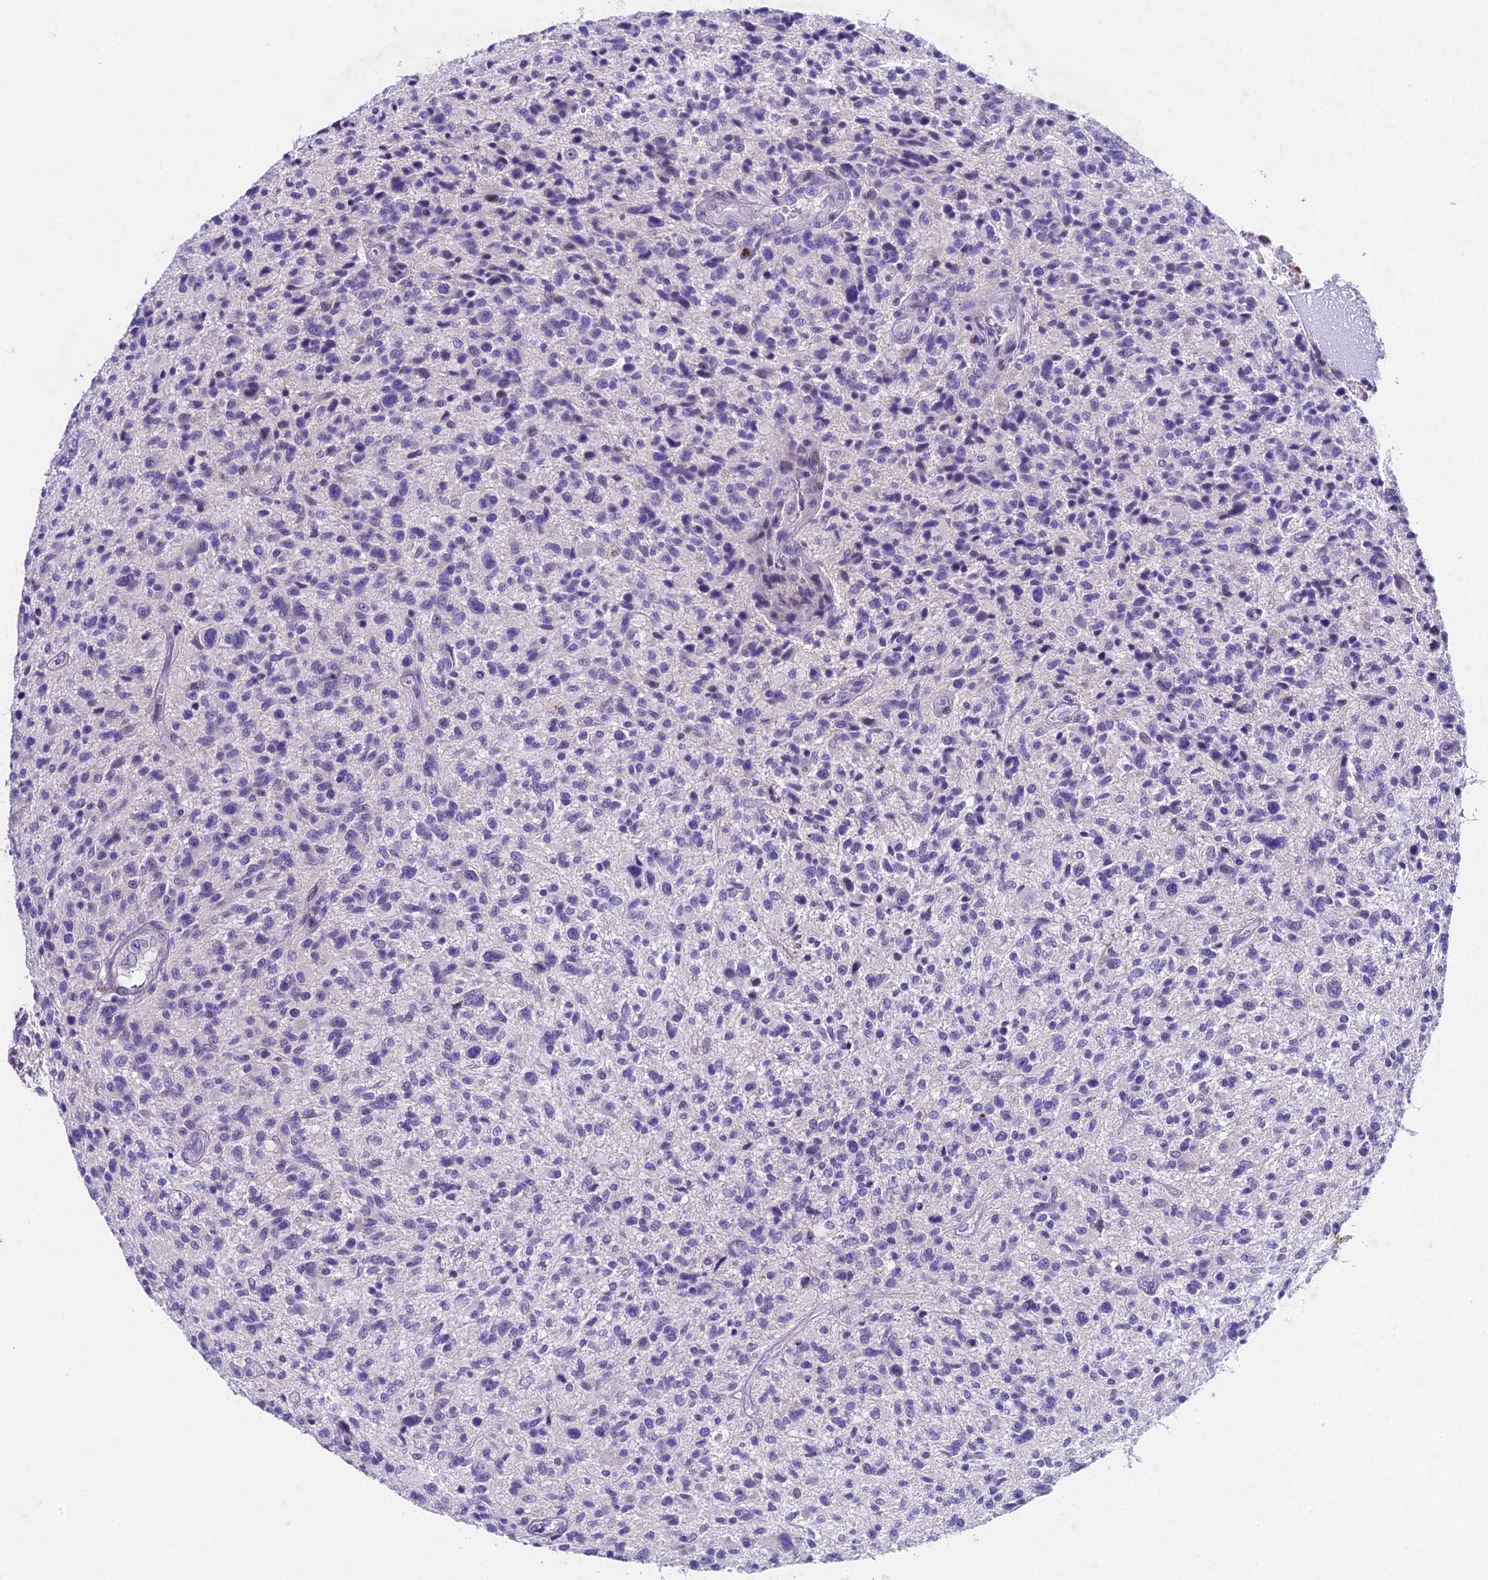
{"staining": {"intensity": "negative", "quantity": "none", "location": "none"}, "tissue": "glioma", "cell_type": "Tumor cells", "image_type": "cancer", "snomed": [{"axis": "morphology", "description": "Glioma, malignant, High grade"}, {"axis": "topography", "description": "Brain"}], "caption": "Immunohistochemistry of glioma shows no positivity in tumor cells.", "gene": "IFT140", "patient": {"sex": "male", "age": 47}}